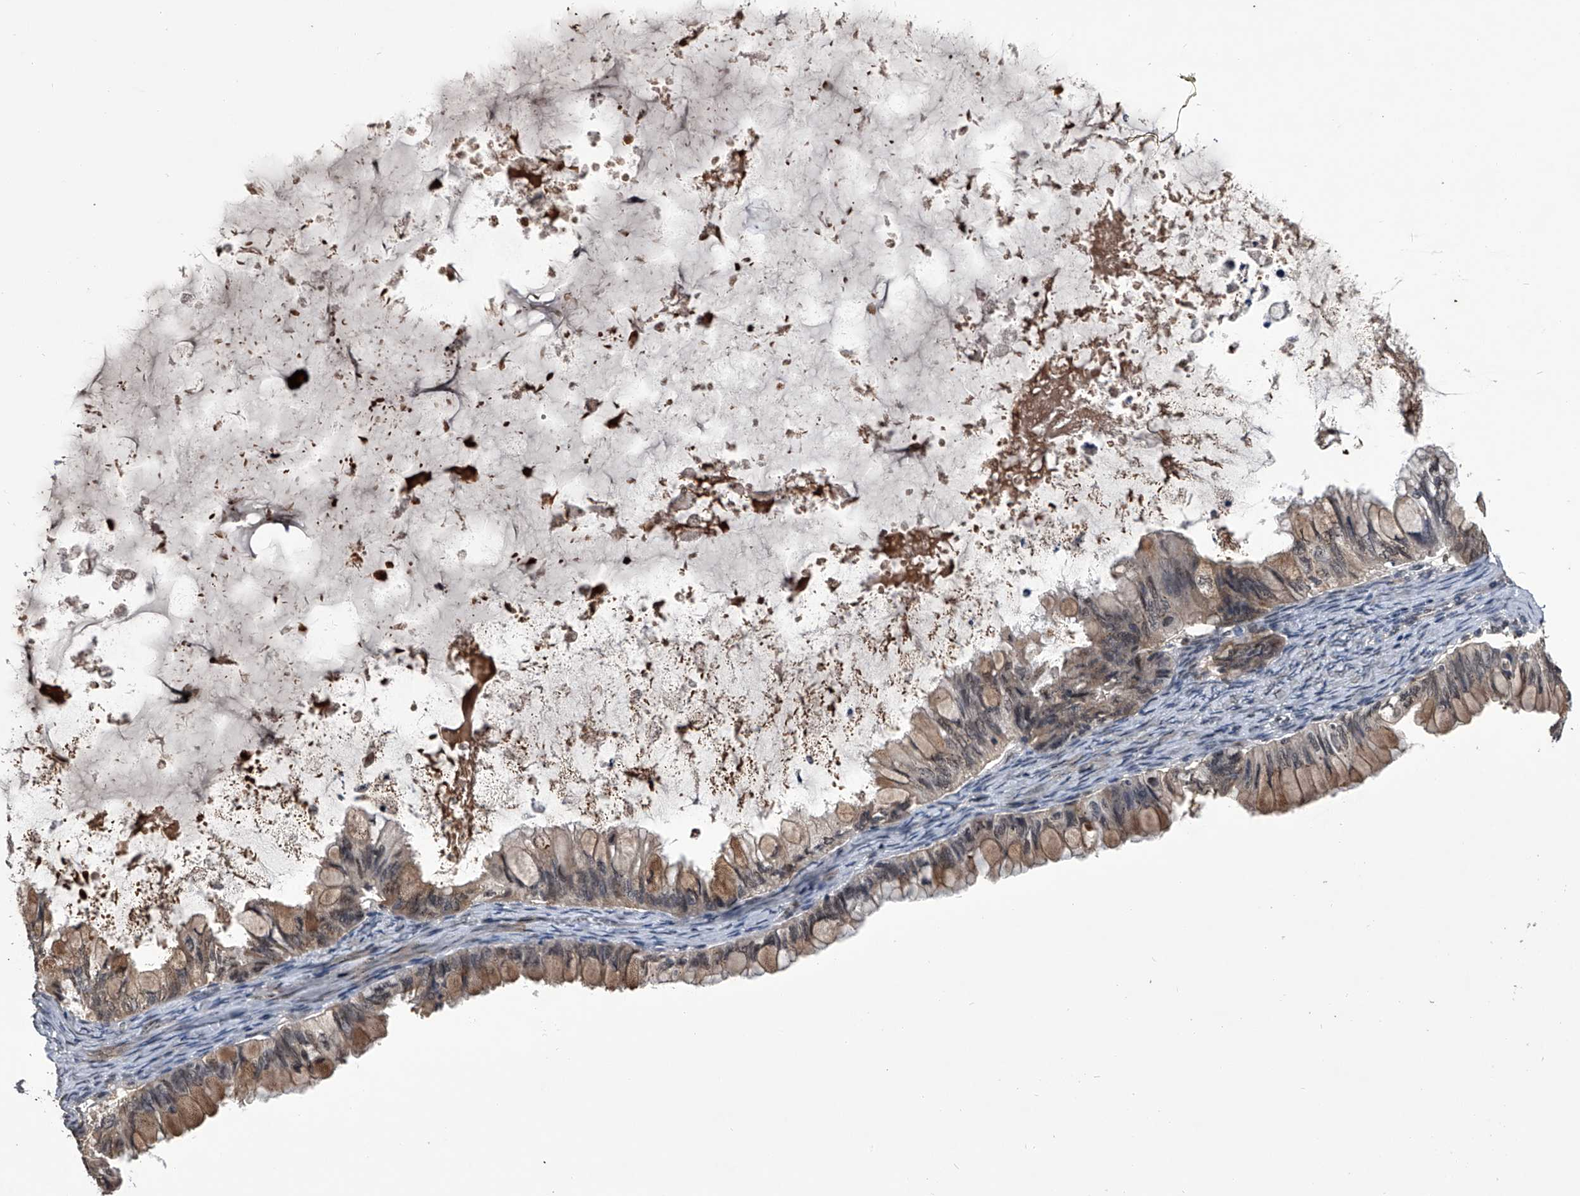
{"staining": {"intensity": "moderate", "quantity": ">75%", "location": "cytoplasmic/membranous,nuclear"}, "tissue": "ovarian cancer", "cell_type": "Tumor cells", "image_type": "cancer", "snomed": [{"axis": "morphology", "description": "Cystadenocarcinoma, mucinous, NOS"}, {"axis": "topography", "description": "Ovary"}], "caption": "This is a photomicrograph of IHC staining of mucinous cystadenocarcinoma (ovarian), which shows moderate expression in the cytoplasmic/membranous and nuclear of tumor cells.", "gene": "TSNAX", "patient": {"sex": "female", "age": 80}}